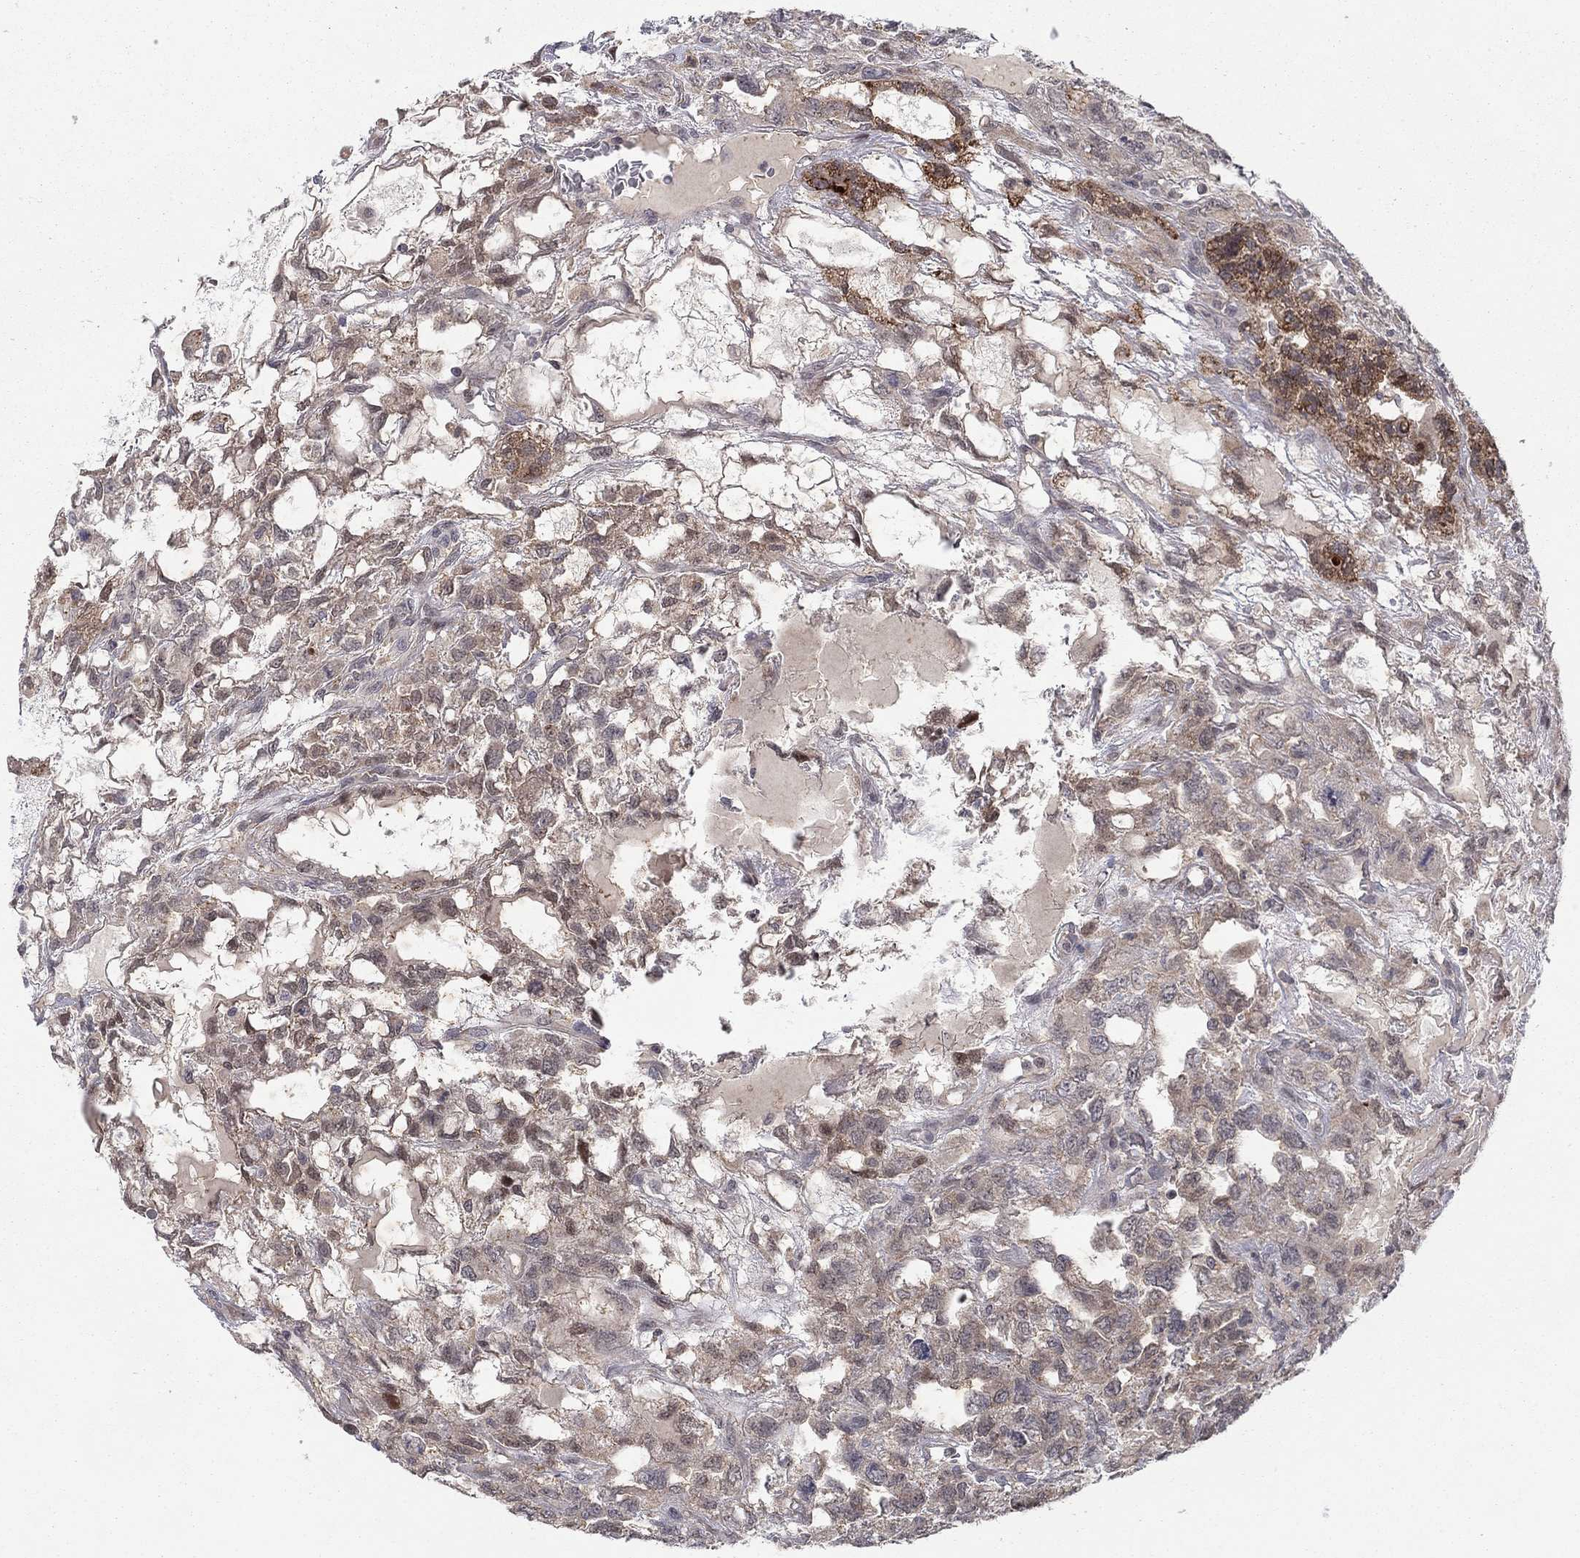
{"staining": {"intensity": "weak", "quantity": ">75%", "location": "cytoplasmic/membranous"}, "tissue": "testis cancer", "cell_type": "Tumor cells", "image_type": "cancer", "snomed": [{"axis": "morphology", "description": "Seminoma, NOS"}, {"axis": "topography", "description": "Testis"}], "caption": "IHC histopathology image of human seminoma (testis) stained for a protein (brown), which shows low levels of weak cytoplasmic/membranous expression in approximately >75% of tumor cells.", "gene": "ZNF395", "patient": {"sex": "male", "age": 52}}